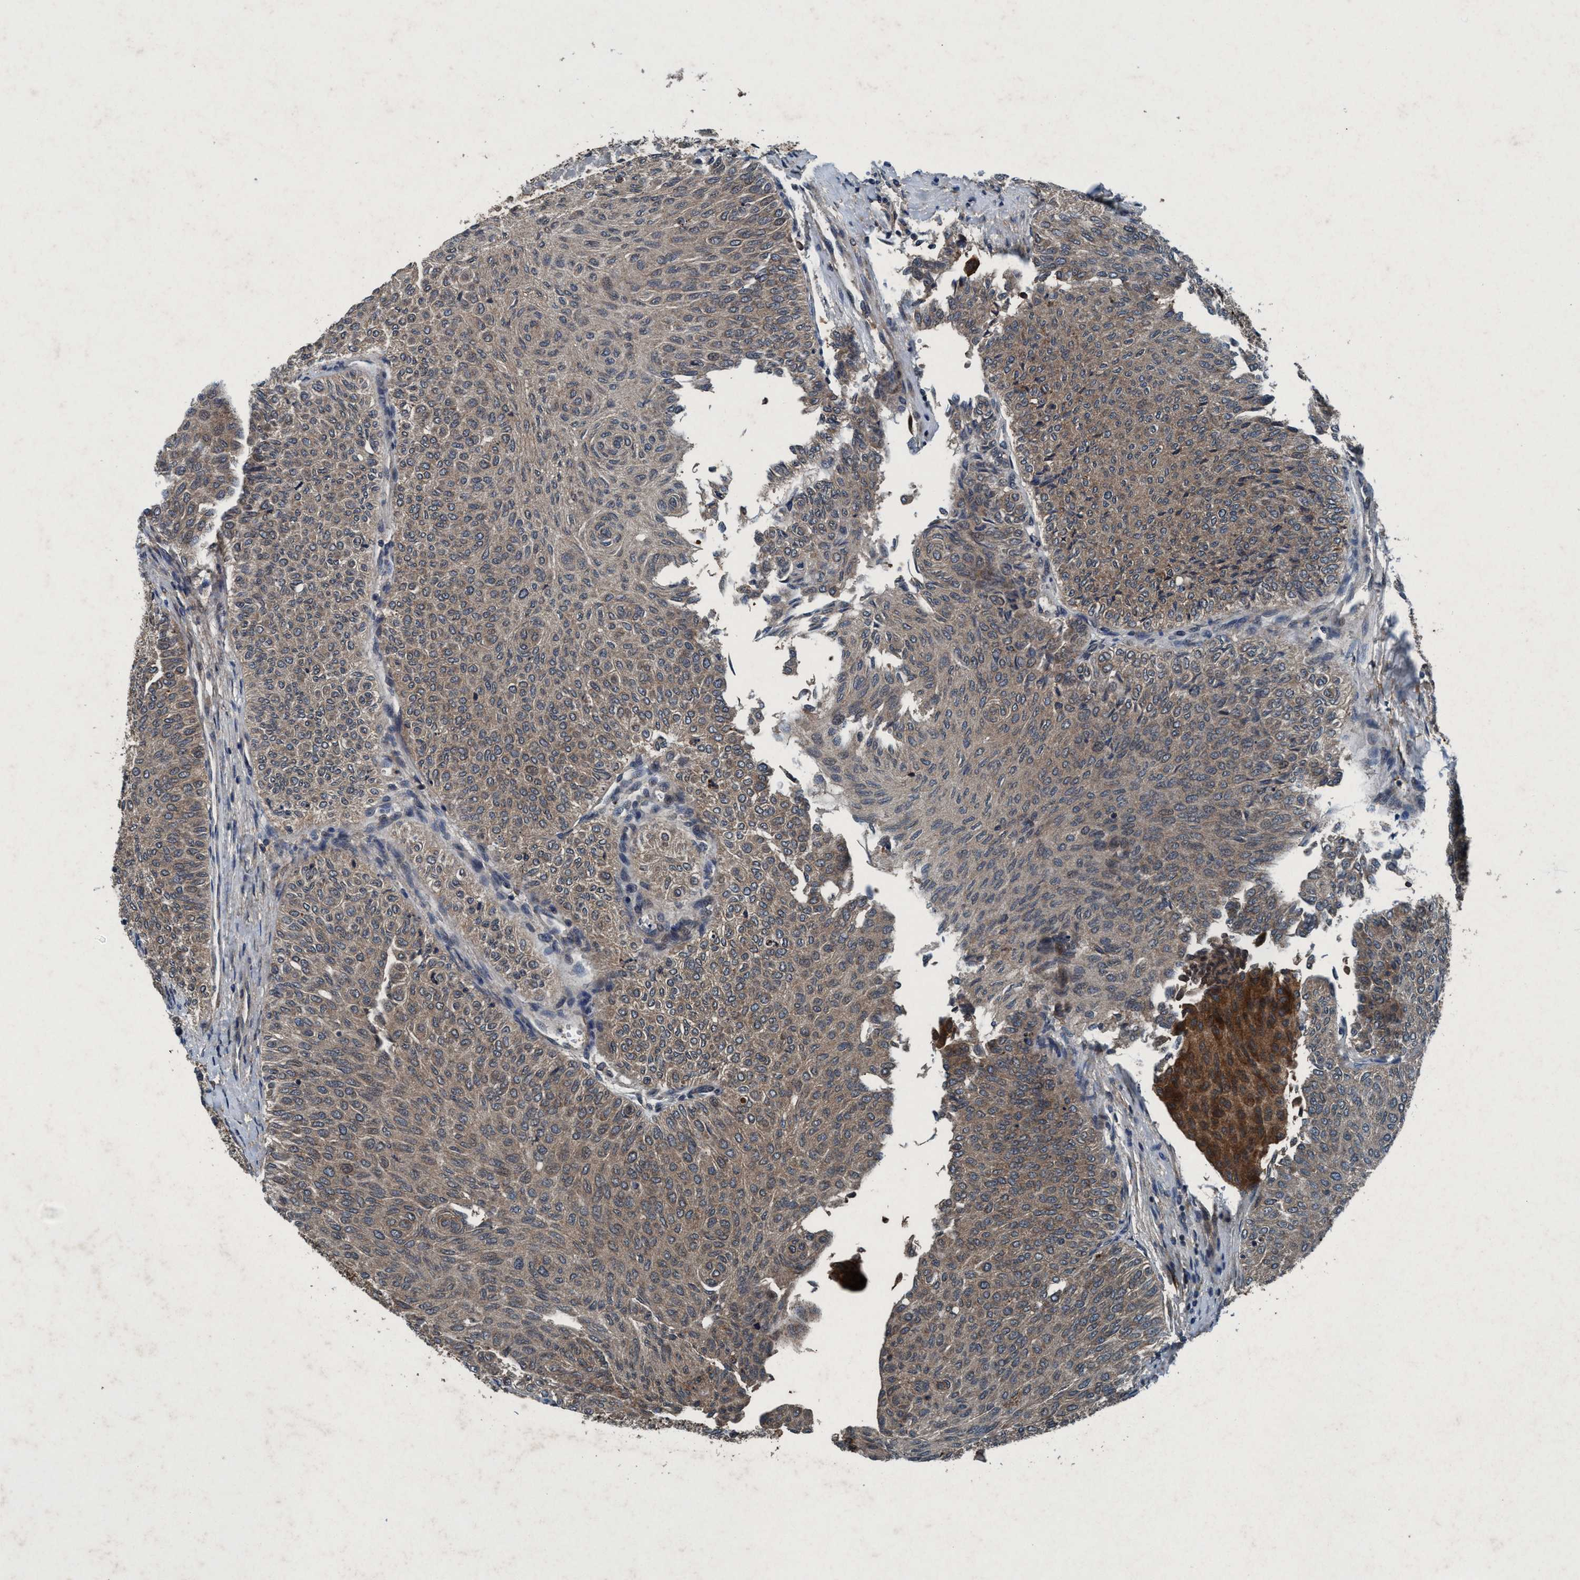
{"staining": {"intensity": "strong", "quantity": "25%-75%", "location": "cytoplasmic/membranous"}, "tissue": "urothelial cancer", "cell_type": "Tumor cells", "image_type": "cancer", "snomed": [{"axis": "morphology", "description": "Urothelial carcinoma, Low grade"}, {"axis": "topography", "description": "Urinary bladder"}], "caption": "Immunohistochemistry (DAB) staining of human urothelial carcinoma (low-grade) displays strong cytoplasmic/membranous protein expression in about 25%-75% of tumor cells.", "gene": "AKT1S1", "patient": {"sex": "male", "age": 78}}